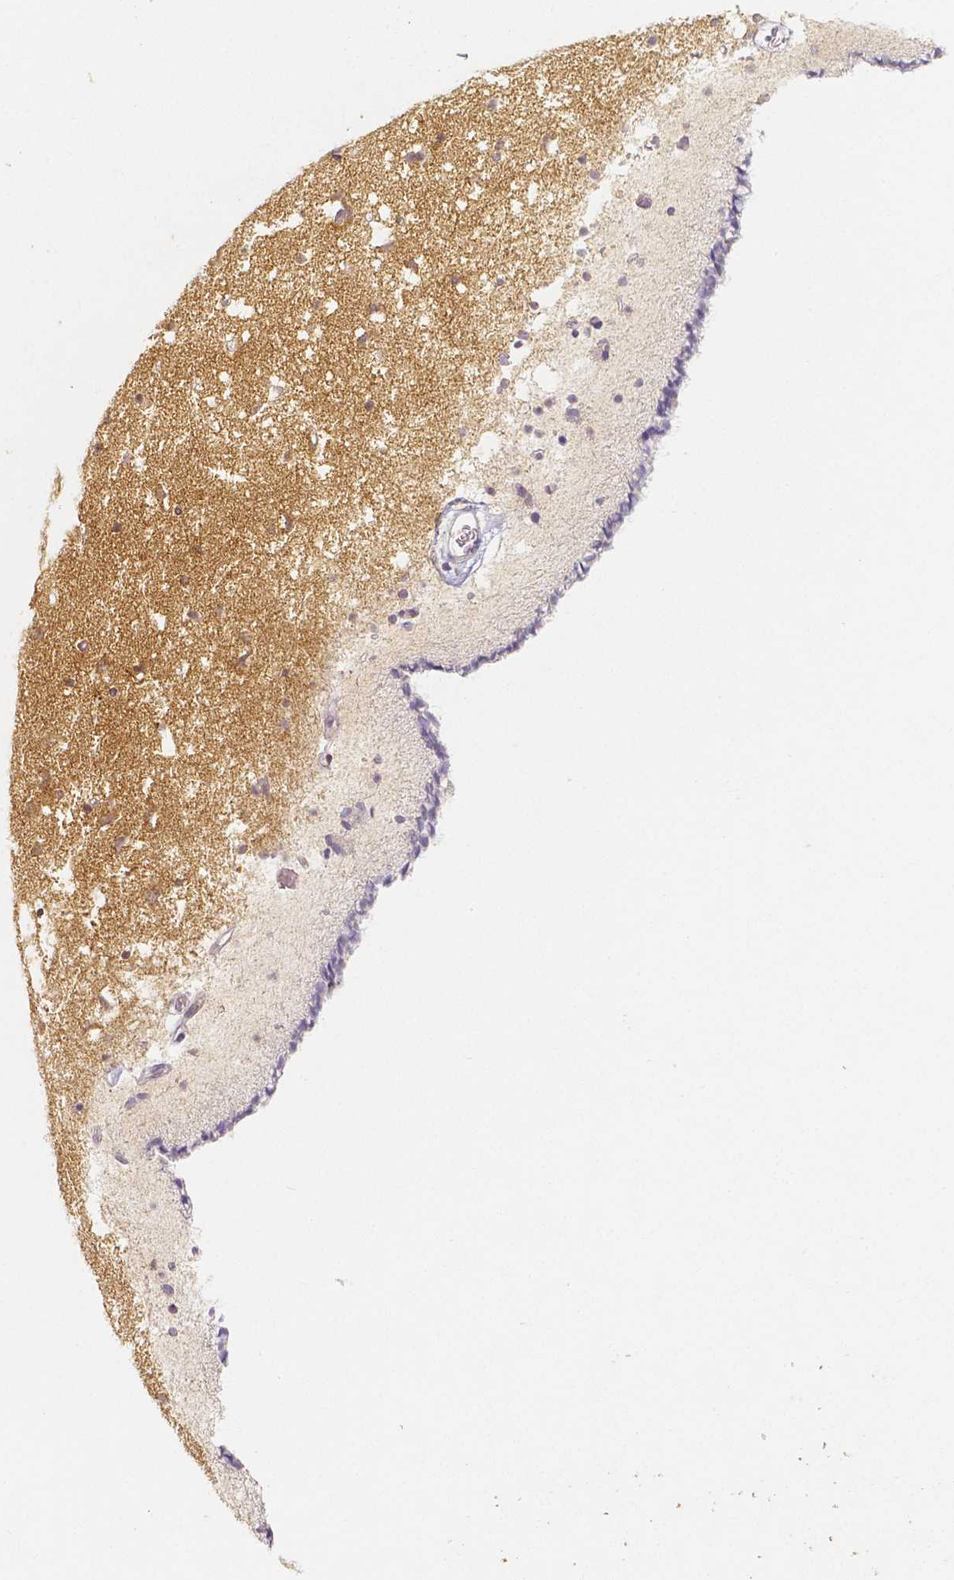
{"staining": {"intensity": "negative", "quantity": "none", "location": "none"}, "tissue": "caudate", "cell_type": "Glial cells", "image_type": "normal", "snomed": [{"axis": "morphology", "description": "Normal tissue, NOS"}, {"axis": "topography", "description": "Lateral ventricle wall"}], "caption": "Immunohistochemistry (IHC) photomicrograph of unremarkable caudate: caudate stained with DAB reveals no significant protein staining in glial cells.", "gene": "THY1", "patient": {"sex": "female", "age": 42}}